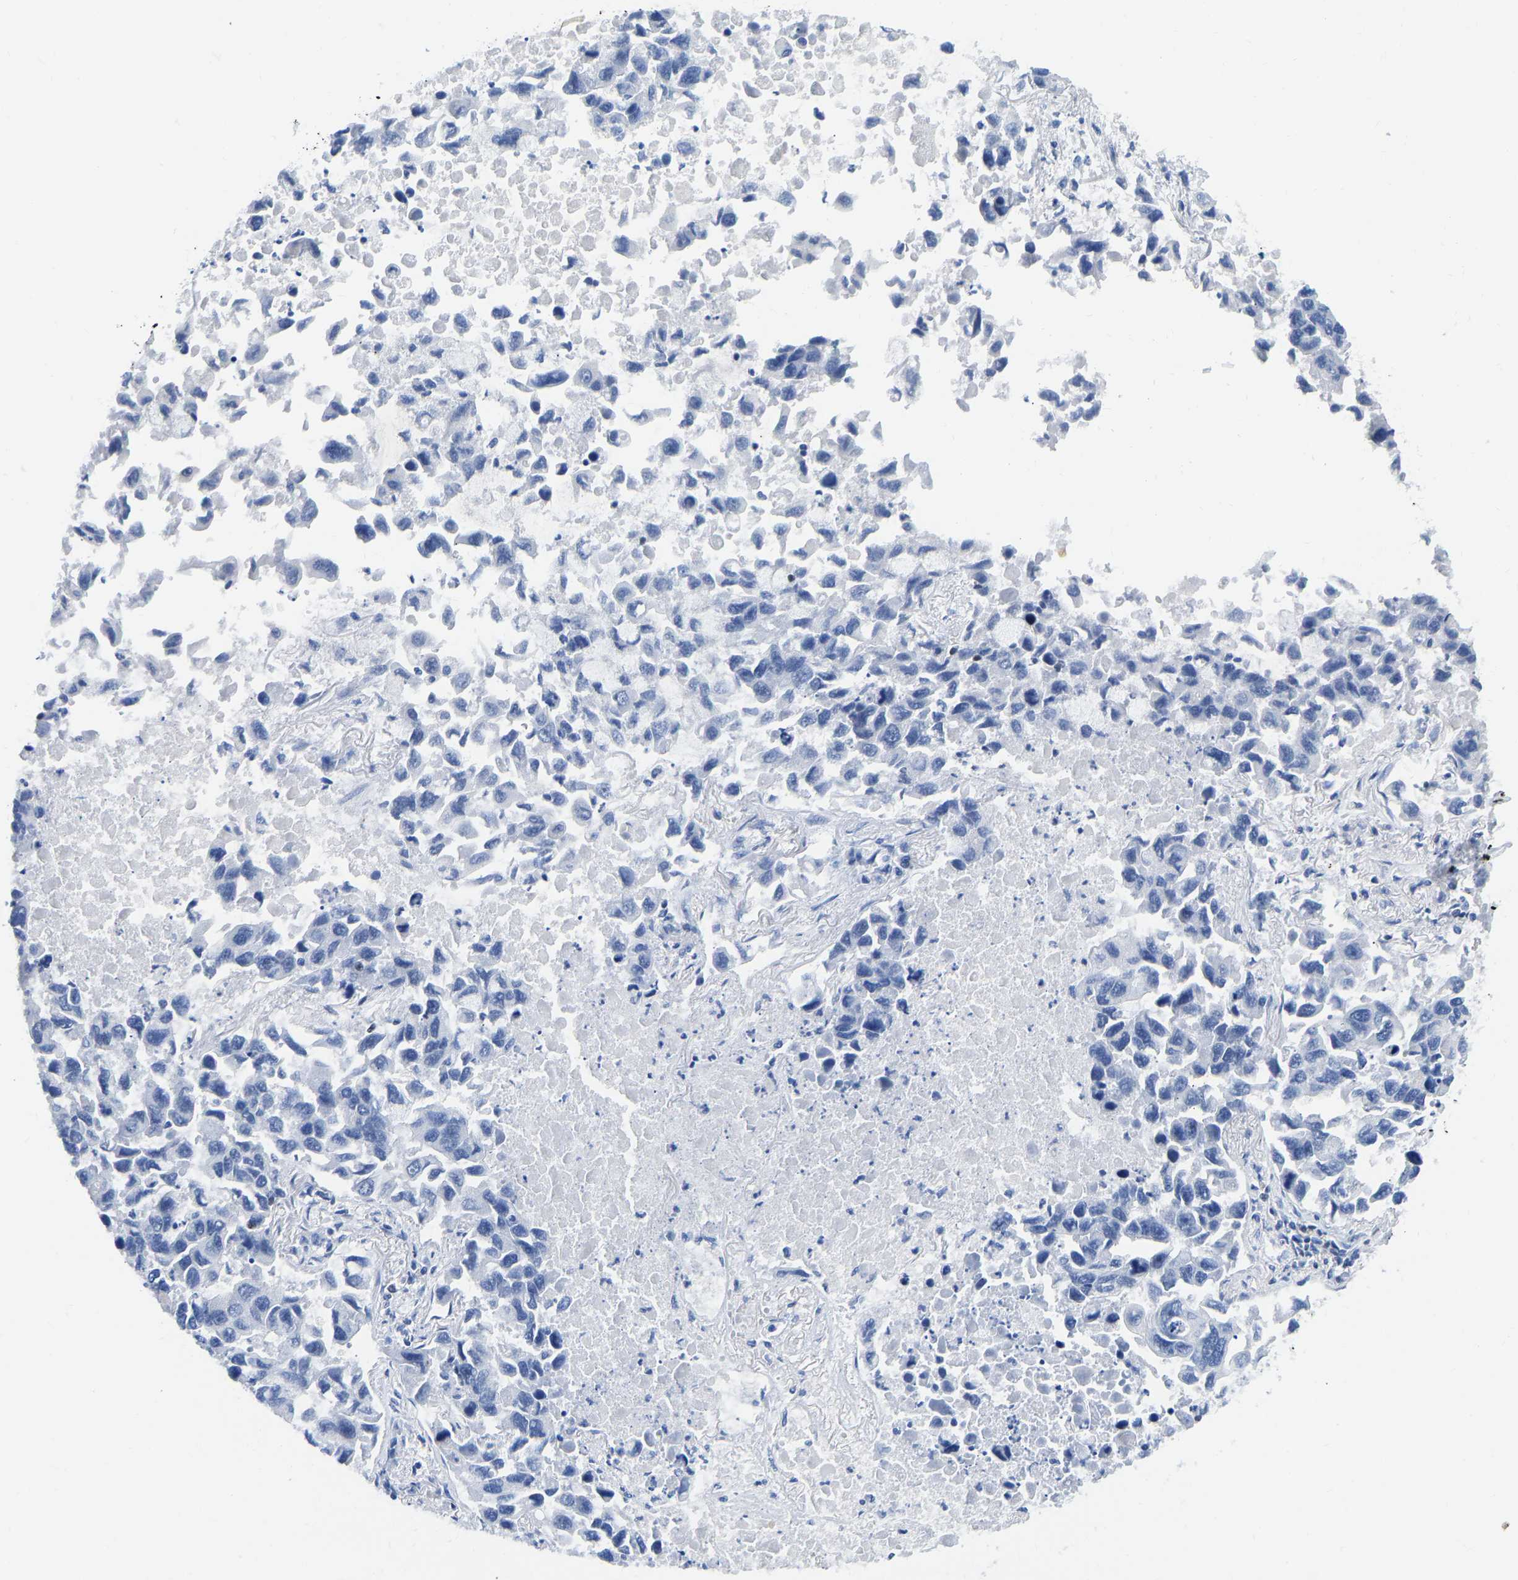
{"staining": {"intensity": "negative", "quantity": "none", "location": "none"}, "tissue": "lung cancer", "cell_type": "Tumor cells", "image_type": "cancer", "snomed": [{"axis": "morphology", "description": "Adenocarcinoma, NOS"}, {"axis": "topography", "description": "Lung"}], "caption": "The immunohistochemistry (IHC) photomicrograph has no significant expression in tumor cells of adenocarcinoma (lung) tissue.", "gene": "TCF7", "patient": {"sex": "male", "age": 64}}